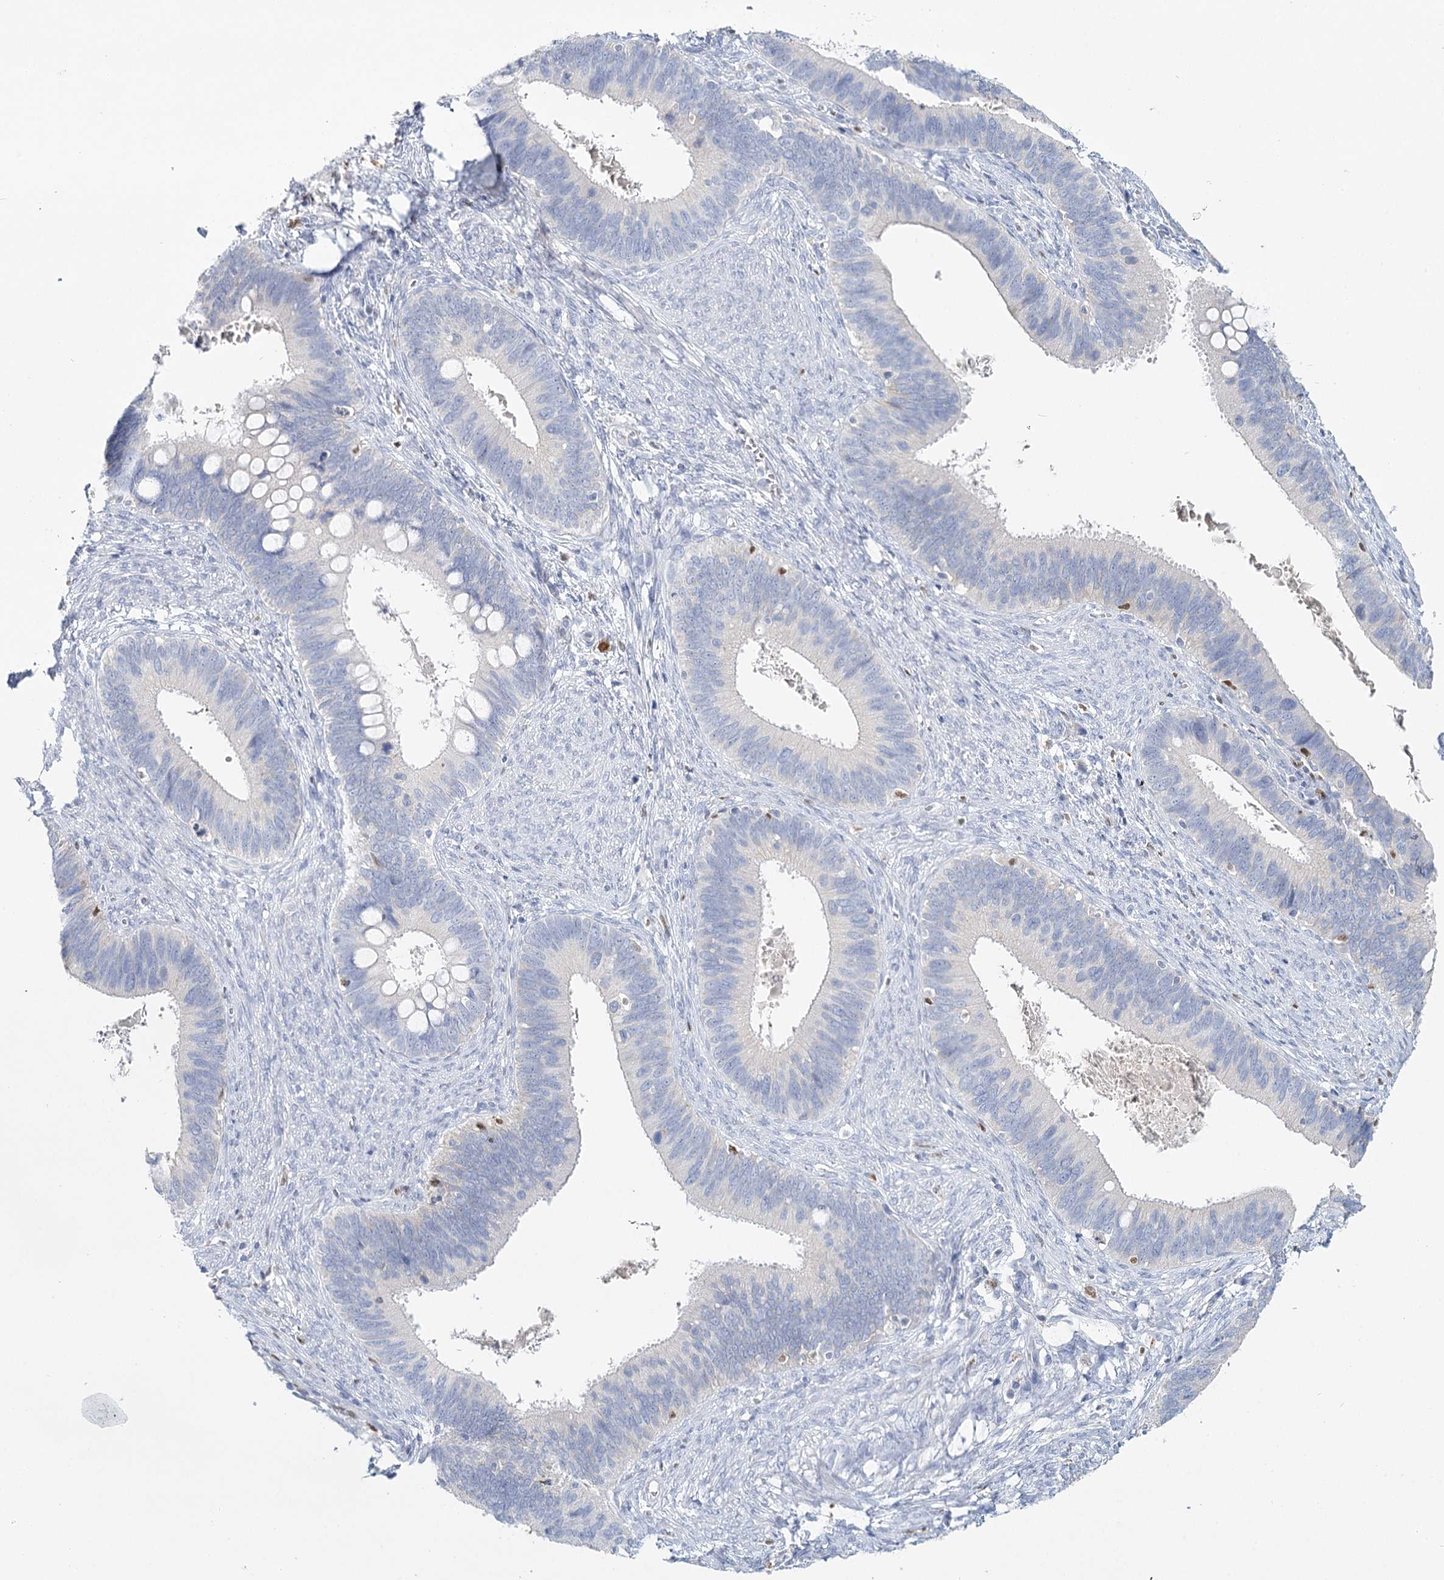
{"staining": {"intensity": "negative", "quantity": "none", "location": "none"}, "tissue": "cervical cancer", "cell_type": "Tumor cells", "image_type": "cancer", "snomed": [{"axis": "morphology", "description": "Adenocarcinoma, NOS"}, {"axis": "topography", "description": "Cervix"}], "caption": "Immunohistochemical staining of human cervical cancer (adenocarcinoma) exhibits no significant expression in tumor cells.", "gene": "IGSF3", "patient": {"sex": "female", "age": 42}}